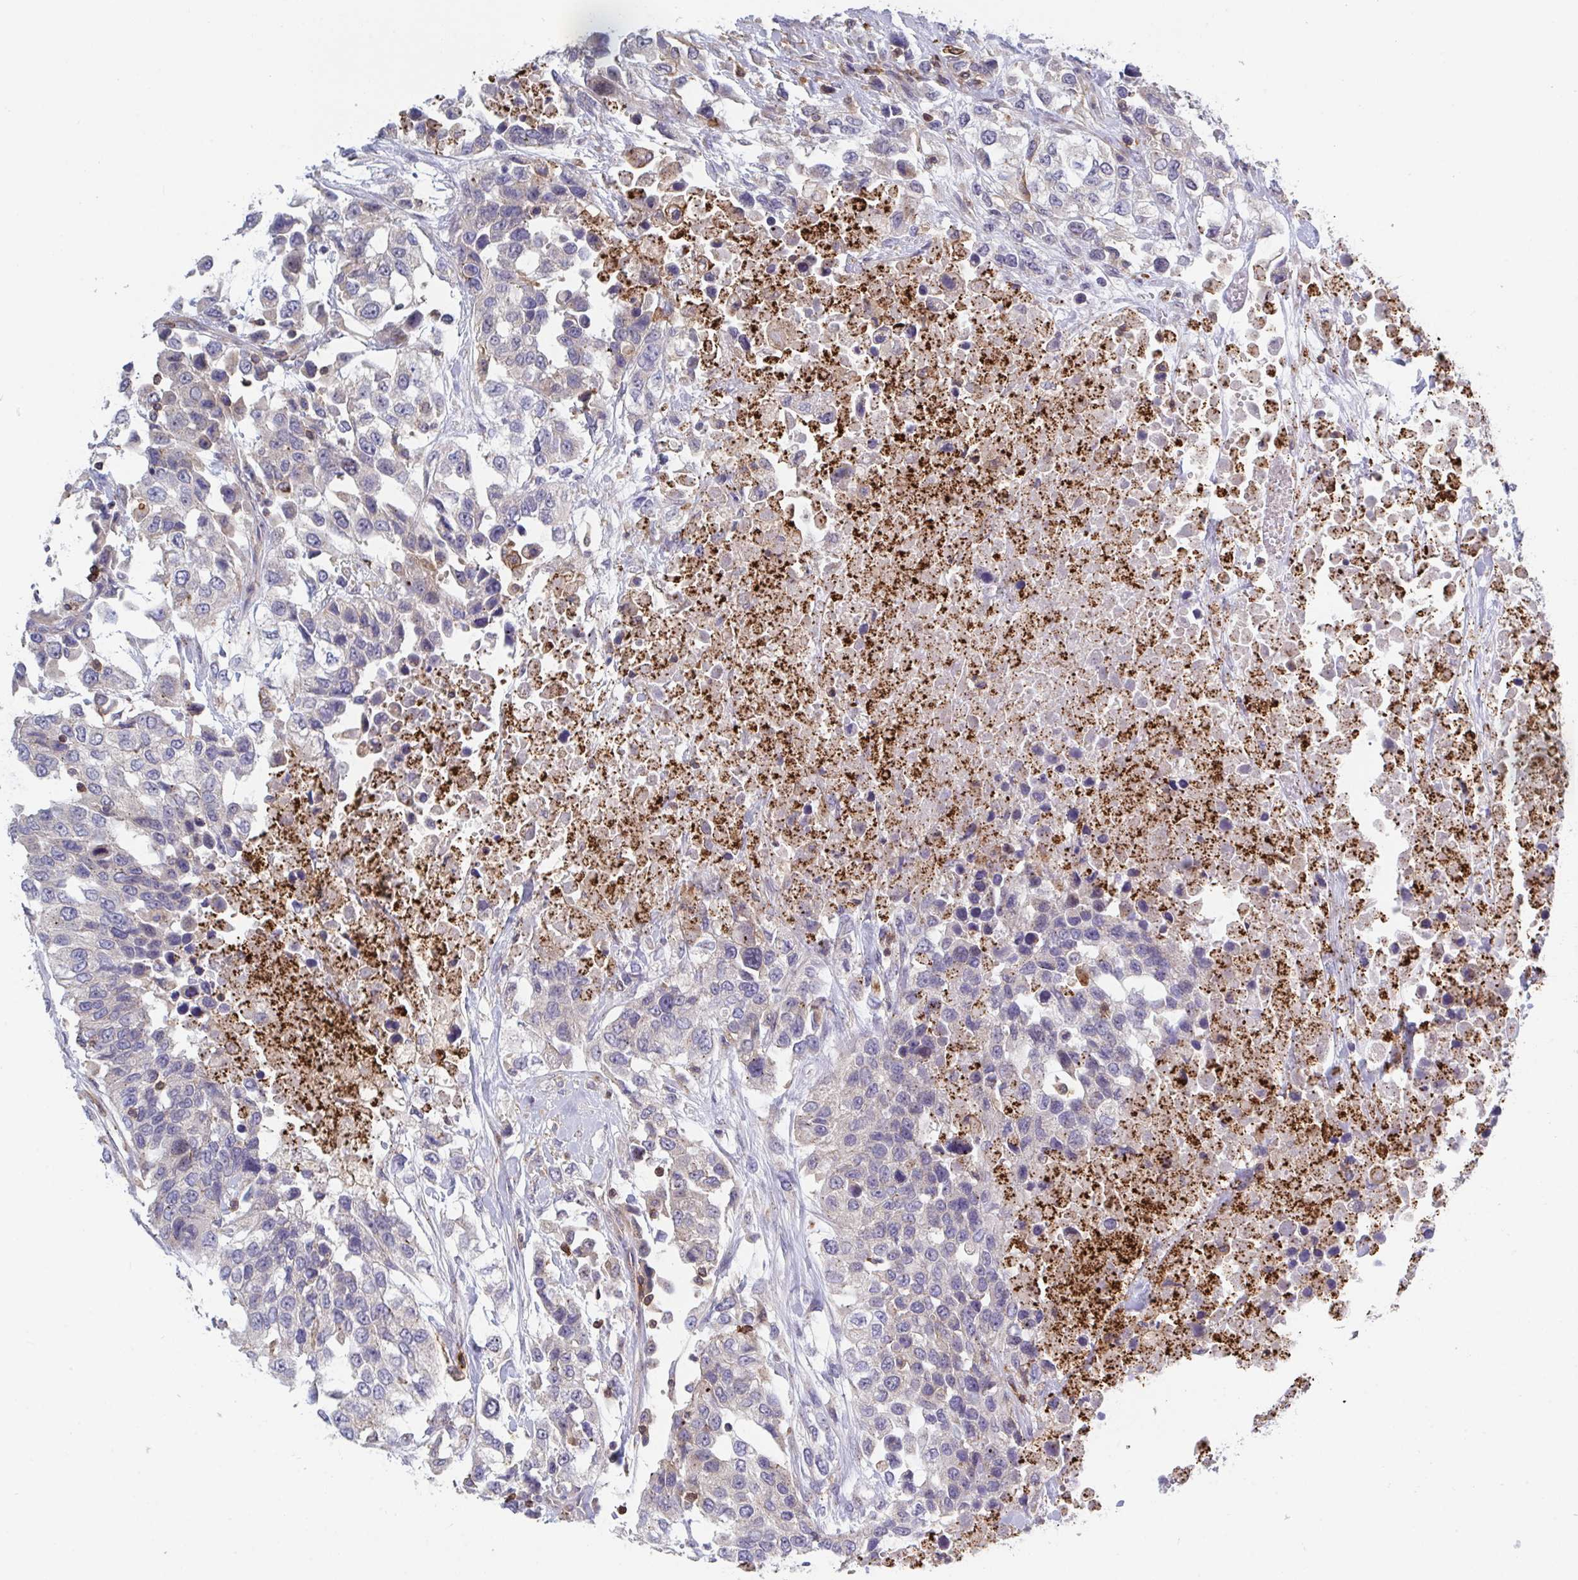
{"staining": {"intensity": "weak", "quantity": "<25%", "location": "cytoplasmic/membranous"}, "tissue": "urothelial cancer", "cell_type": "Tumor cells", "image_type": "cancer", "snomed": [{"axis": "morphology", "description": "Urothelial carcinoma, High grade"}, {"axis": "topography", "description": "Urinary bladder"}], "caption": "This is a image of immunohistochemistry staining of high-grade urothelial carcinoma, which shows no positivity in tumor cells.", "gene": "FRMD3", "patient": {"sex": "female", "age": 80}}